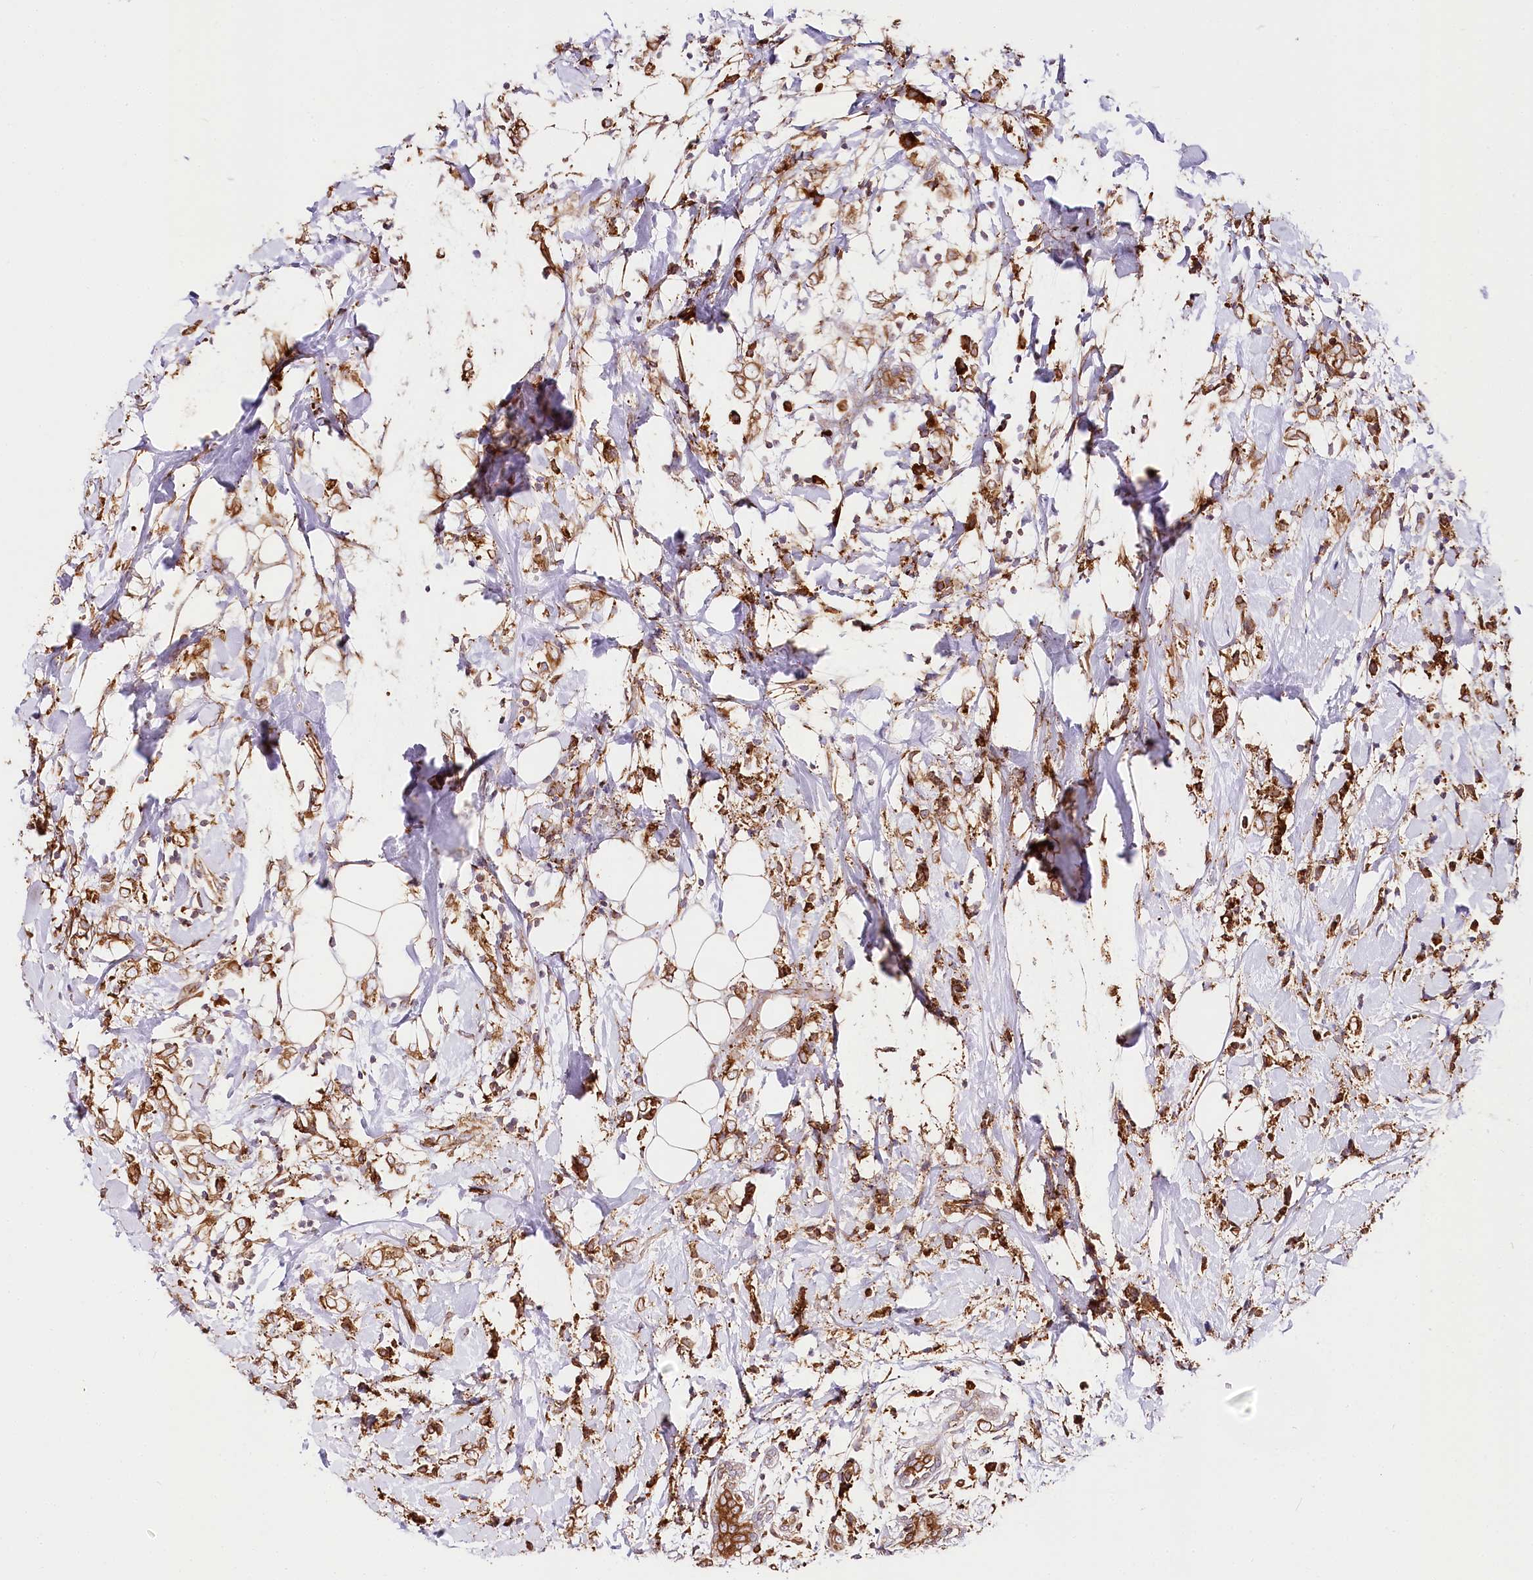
{"staining": {"intensity": "moderate", "quantity": ">75%", "location": "cytoplasmic/membranous"}, "tissue": "breast cancer", "cell_type": "Tumor cells", "image_type": "cancer", "snomed": [{"axis": "morphology", "description": "Normal tissue, NOS"}, {"axis": "morphology", "description": "Lobular carcinoma"}, {"axis": "topography", "description": "Breast"}], "caption": "Approximately >75% of tumor cells in human breast cancer (lobular carcinoma) reveal moderate cytoplasmic/membranous protein expression as visualized by brown immunohistochemical staining.", "gene": "CNPY2", "patient": {"sex": "female", "age": 47}}